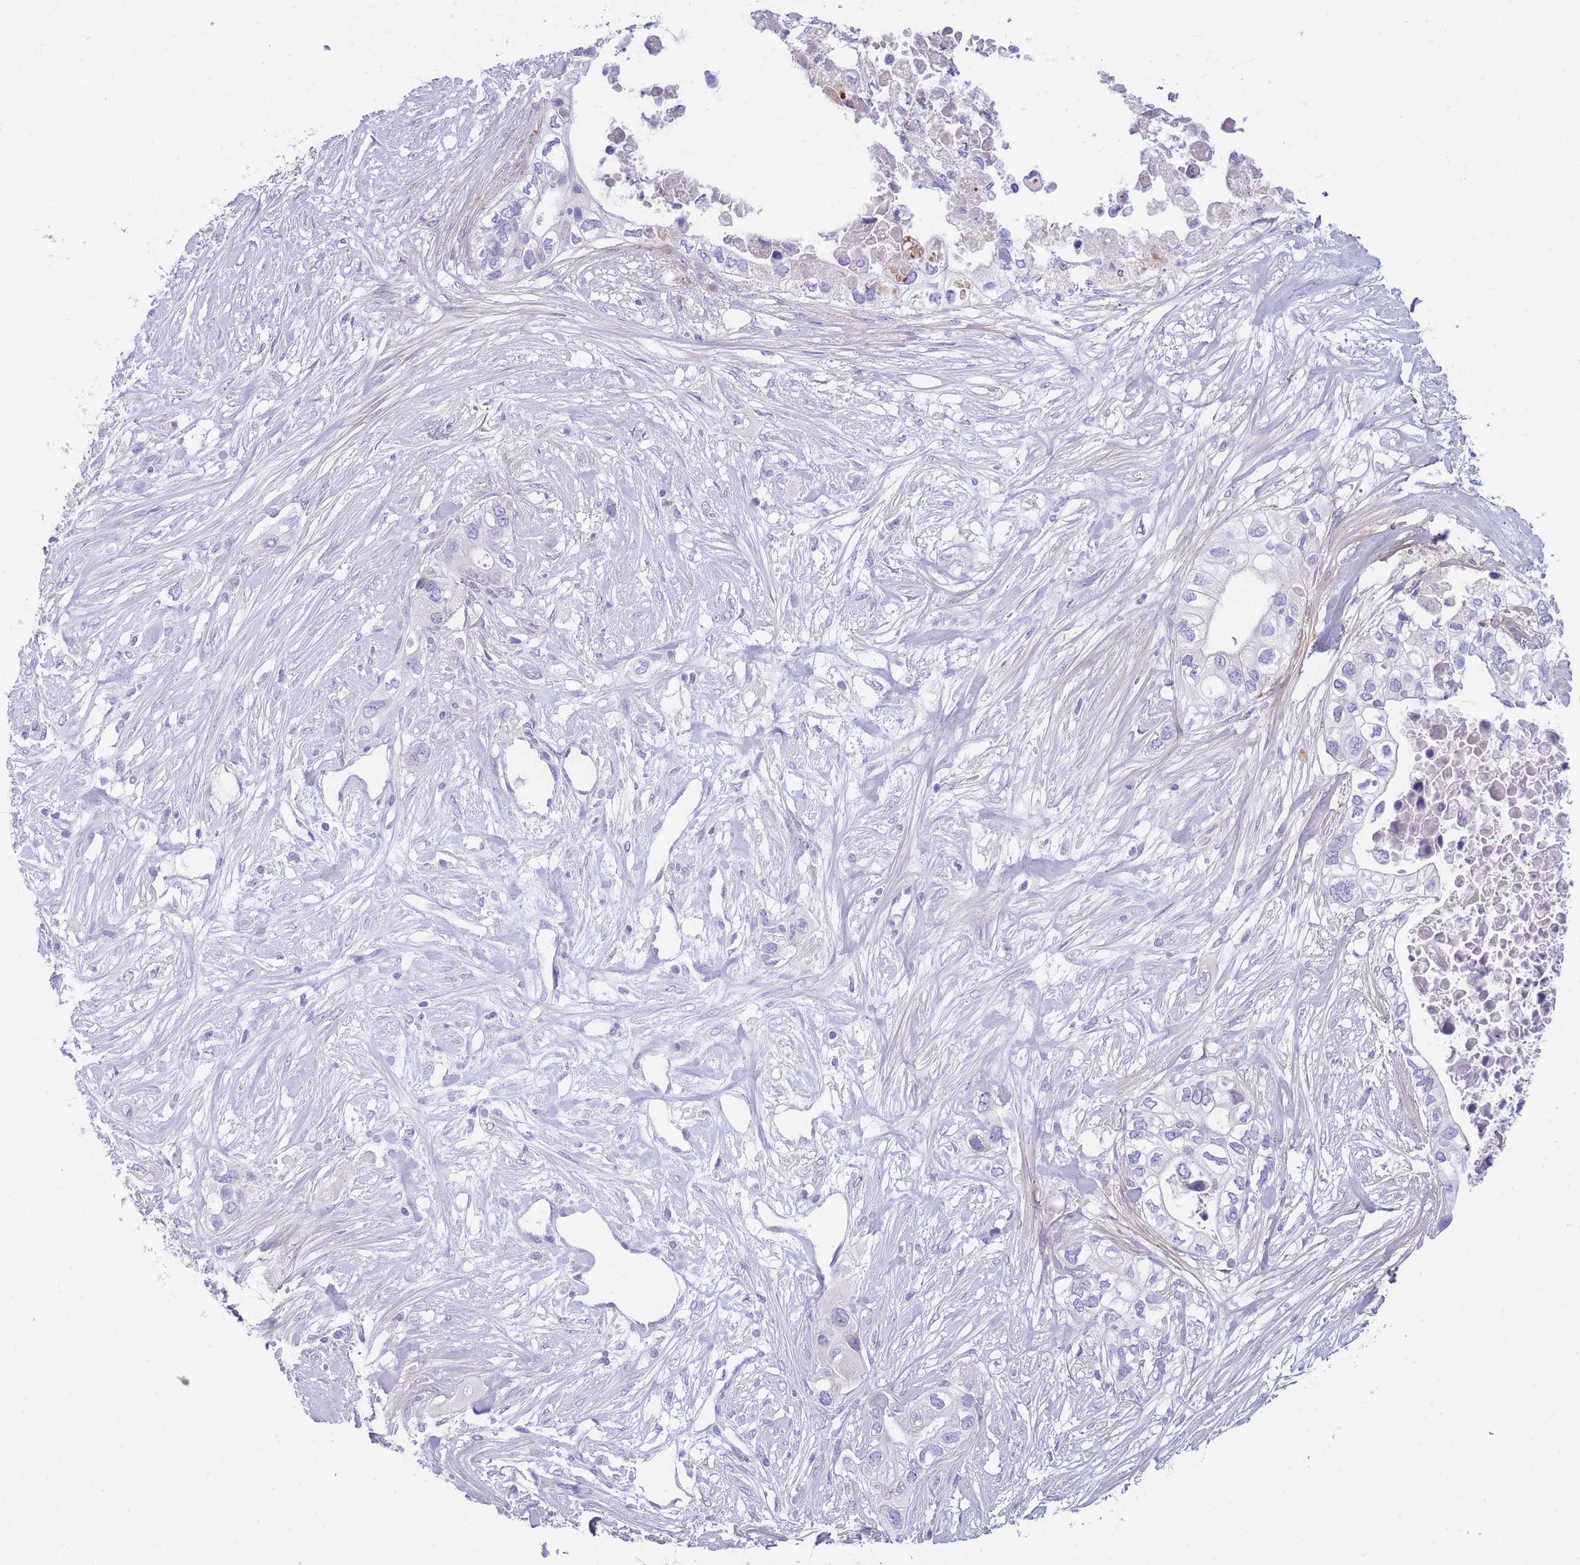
{"staining": {"intensity": "negative", "quantity": "none", "location": "none"}, "tissue": "pancreatic cancer", "cell_type": "Tumor cells", "image_type": "cancer", "snomed": [{"axis": "morphology", "description": "Adenocarcinoma, NOS"}, {"axis": "topography", "description": "Pancreas"}], "caption": "The photomicrograph demonstrates no significant positivity in tumor cells of adenocarcinoma (pancreatic).", "gene": "PCDHB3", "patient": {"sex": "female", "age": 63}}